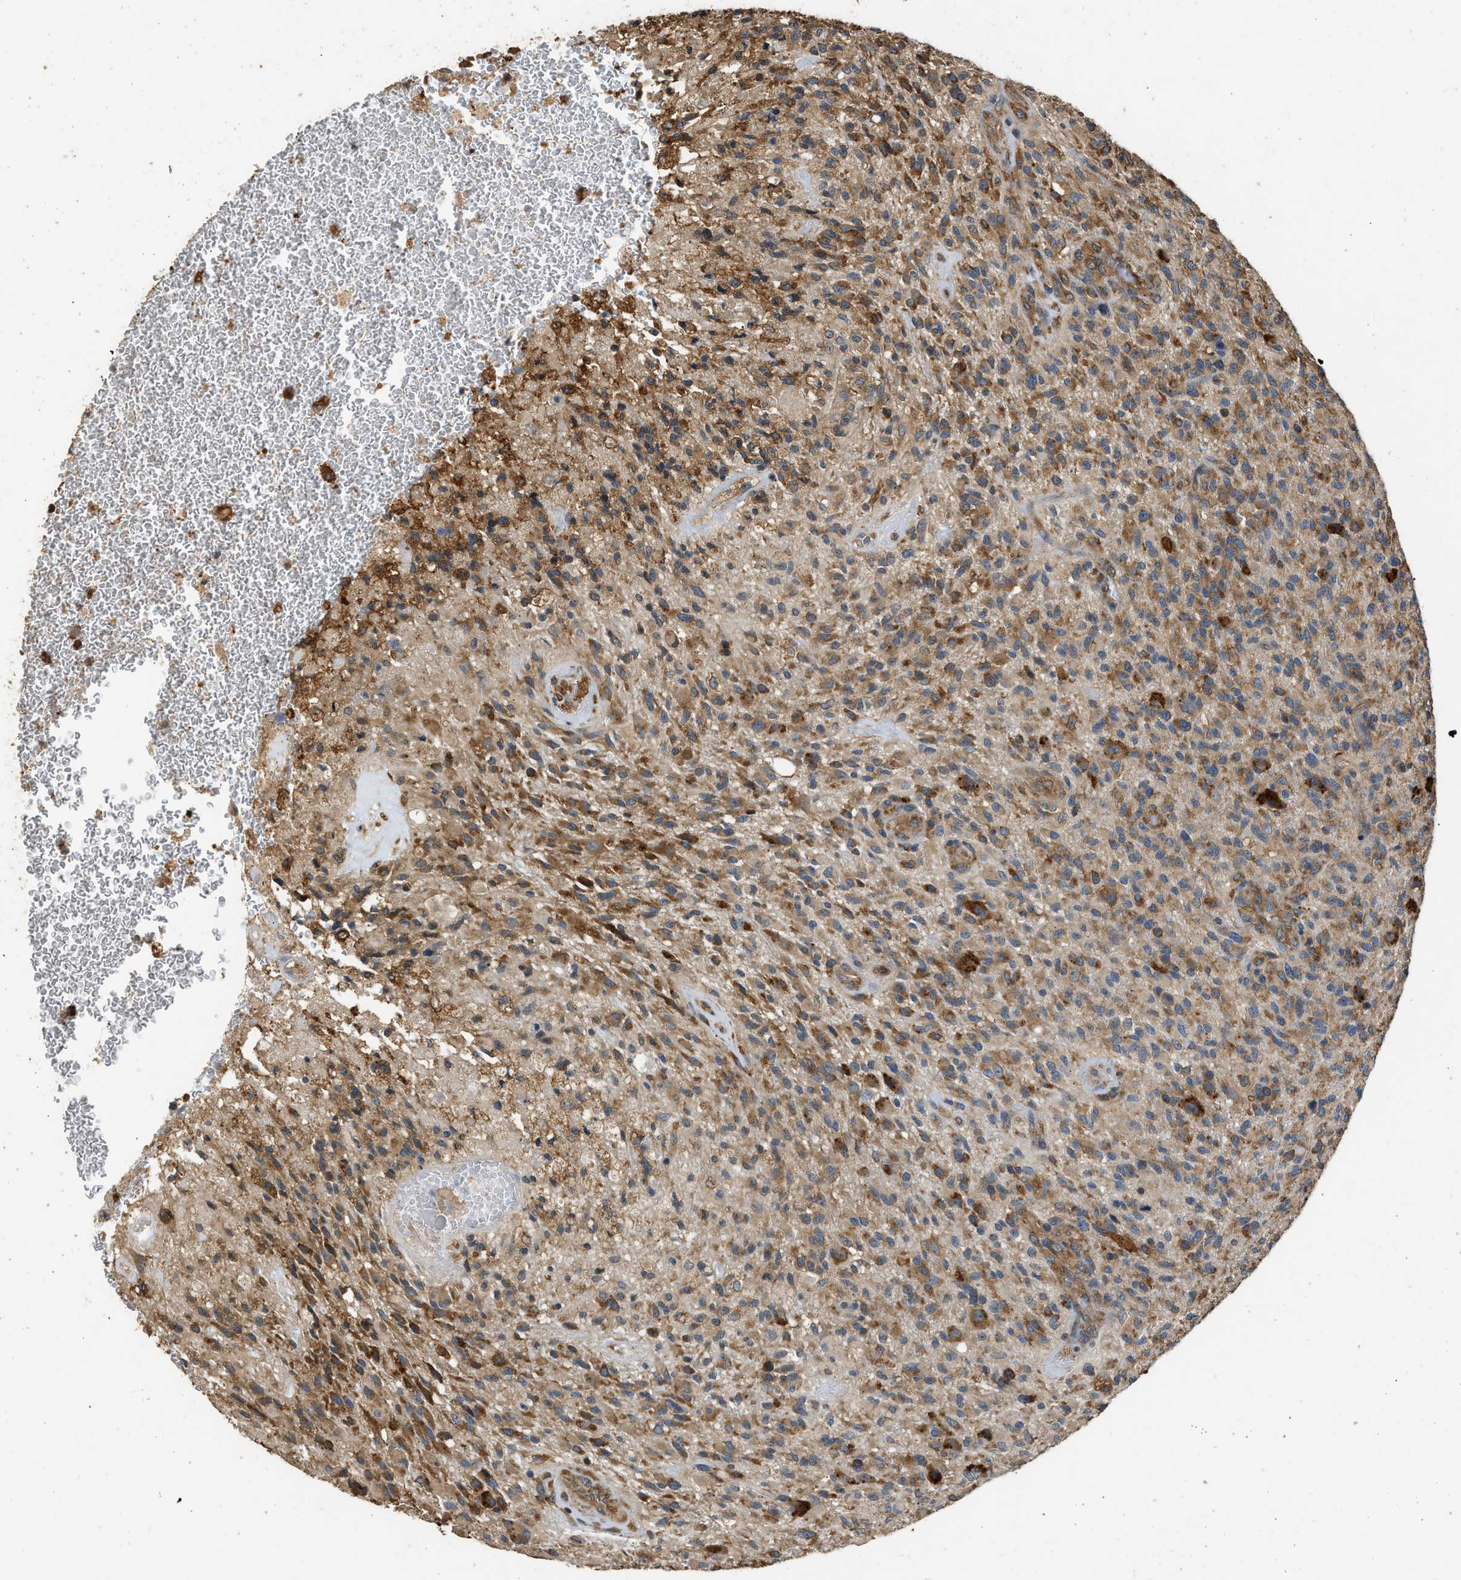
{"staining": {"intensity": "moderate", "quantity": ">75%", "location": "cytoplasmic/membranous"}, "tissue": "glioma", "cell_type": "Tumor cells", "image_type": "cancer", "snomed": [{"axis": "morphology", "description": "Glioma, malignant, High grade"}, {"axis": "topography", "description": "Brain"}], "caption": "Tumor cells display medium levels of moderate cytoplasmic/membranous positivity in approximately >75% of cells in human malignant high-grade glioma. The staining was performed using DAB, with brown indicating positive protein expression. Nuclei are stained blue with hematoxylin.", "gene": "SLC36A4", "patient": {"sex": "male", "age": 71}}